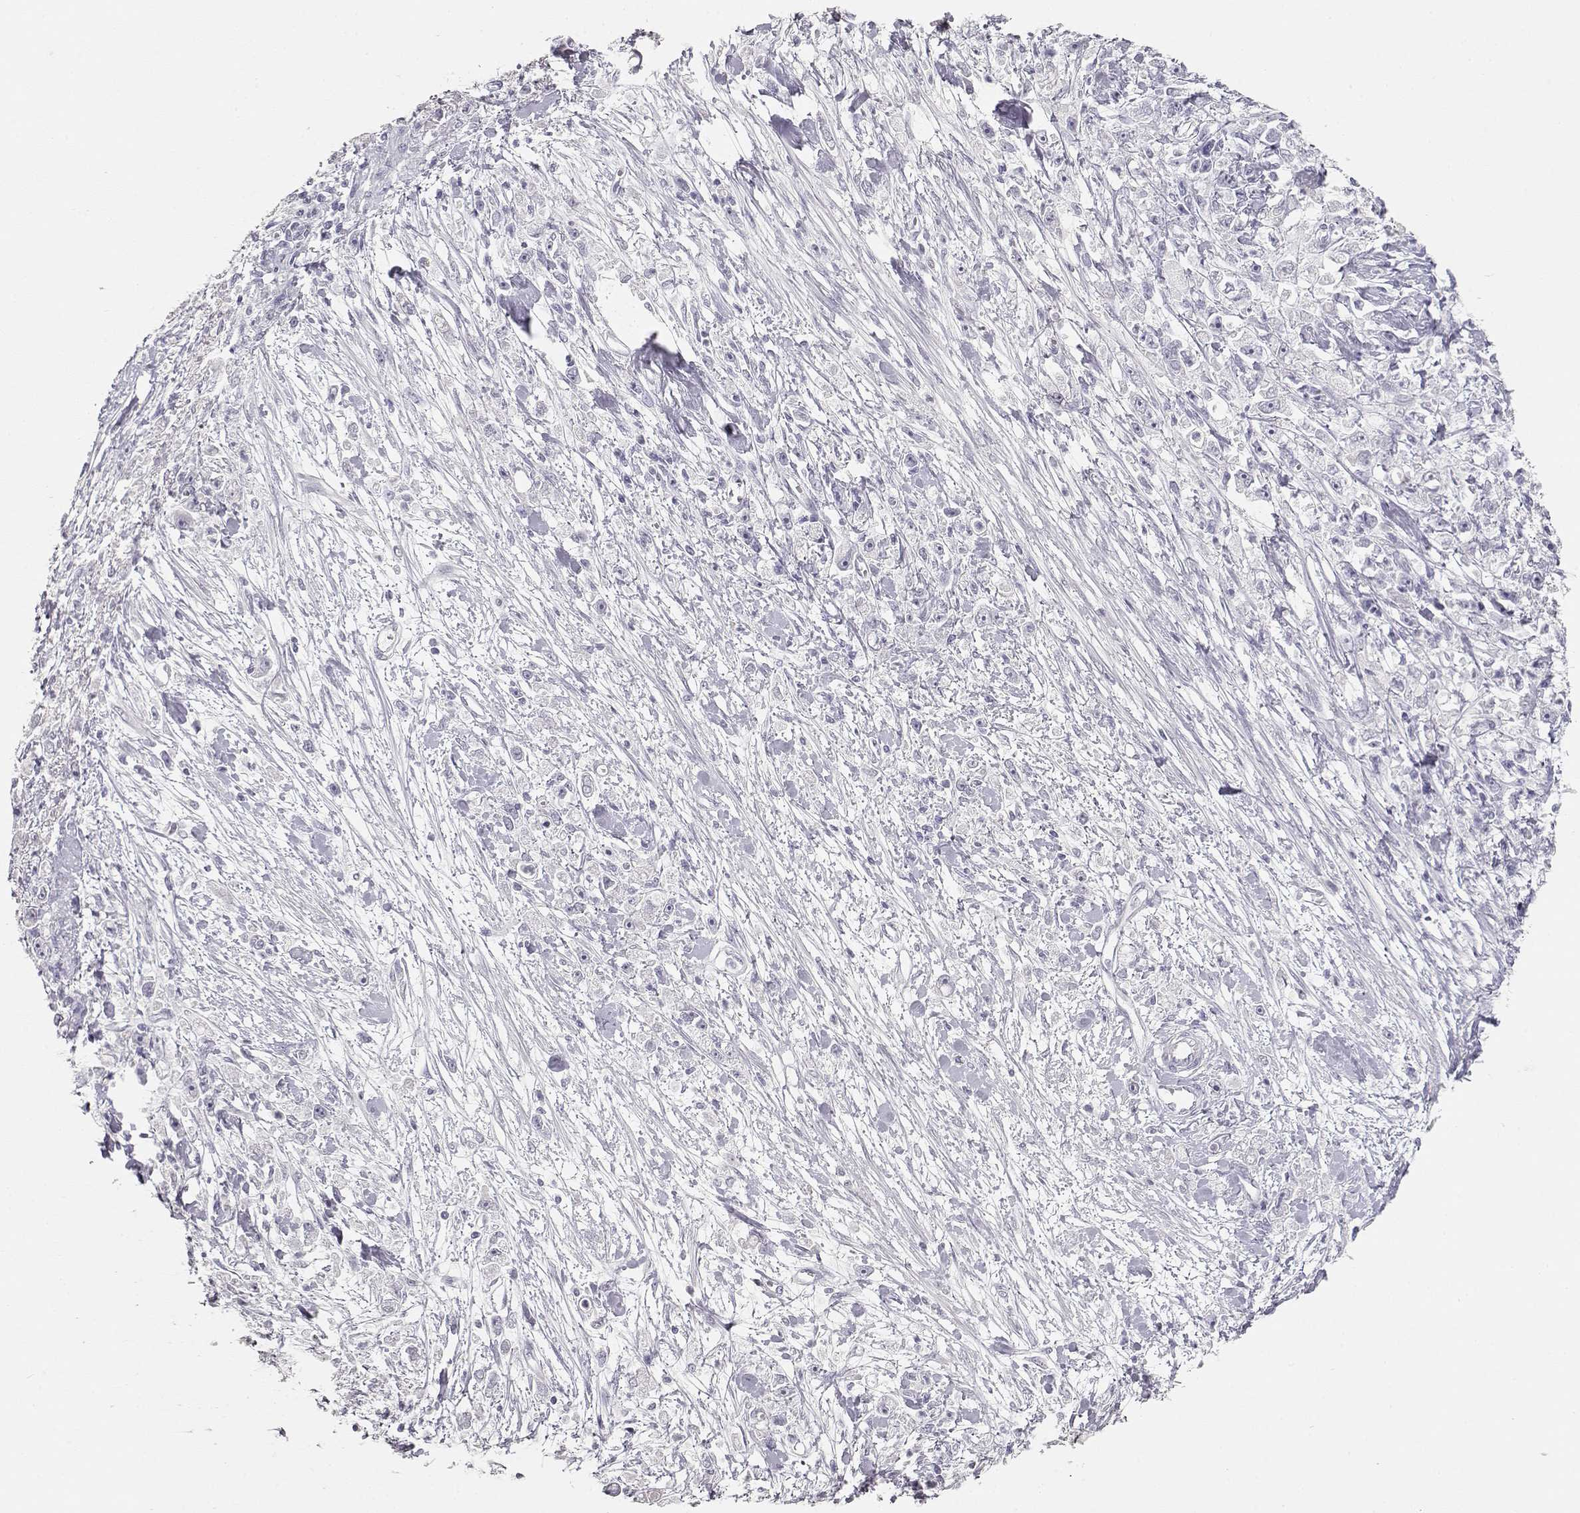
{"staining": {"intensity": "negative", "quantity": "none", "location": "none"}, "tissue": "stomach cancer", "cell_type": "Tumor cells", "image_type": "cancer", "snomed": [{"axis": "morphology", "description": "Adenocarcinoma, NOS"}, {"axis": "topography", "description": "Stomach"}], "caption": "Immunohistochemical staining of stomach adenocarcinoma exhibits no significant expression in tumor cells. Brightfield microscopy of IHC stained with DAB (3,3'-diaminobenzidine) (brown) and hematoxylin (blue), captured at high magnification.", "gene": "TKTL1", "patient": {"sex": "female", "age": 59}}